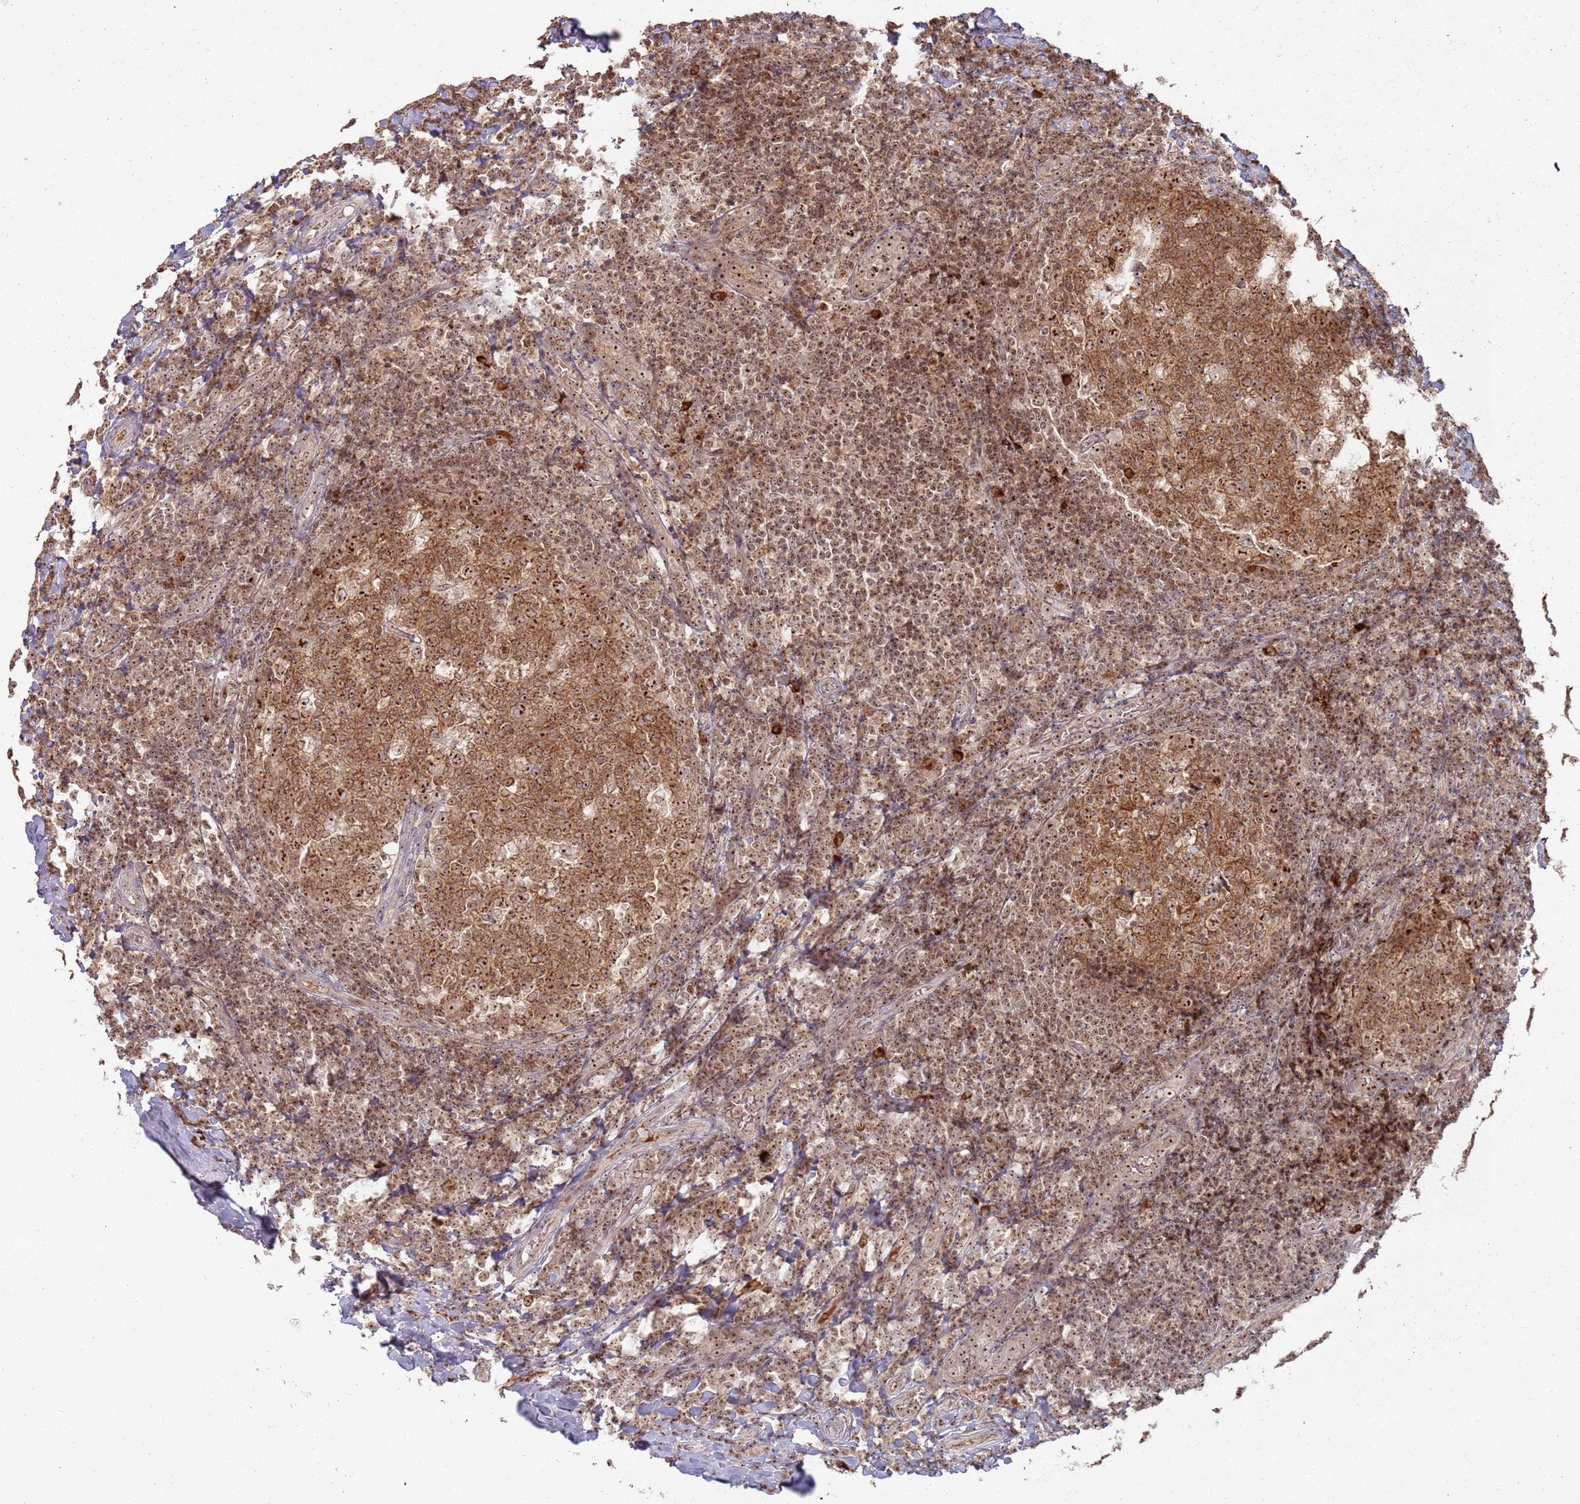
{"staining": {"intensity": "moderate", "quantity": ">75%", "location": "cytoplasmic/membranous,nuclear"}, "tissue": "tonsil", "cell_type": "Germinal center cells", "image_type": "normal", "snomed": [{"axis": "morphology", "description": "Normal tissue, NOS"}, {"axis": "topography", "description": "Tonsil"}], "caption": "Protein analysis of benign tonsil reveals moderate cytoplasmic/membranous,nuclear expression in about >75% of germinal center cells. Nuclei are stained in blue.", "gene": "UTP11", "patient": {"sex": "female", "age": 19}}